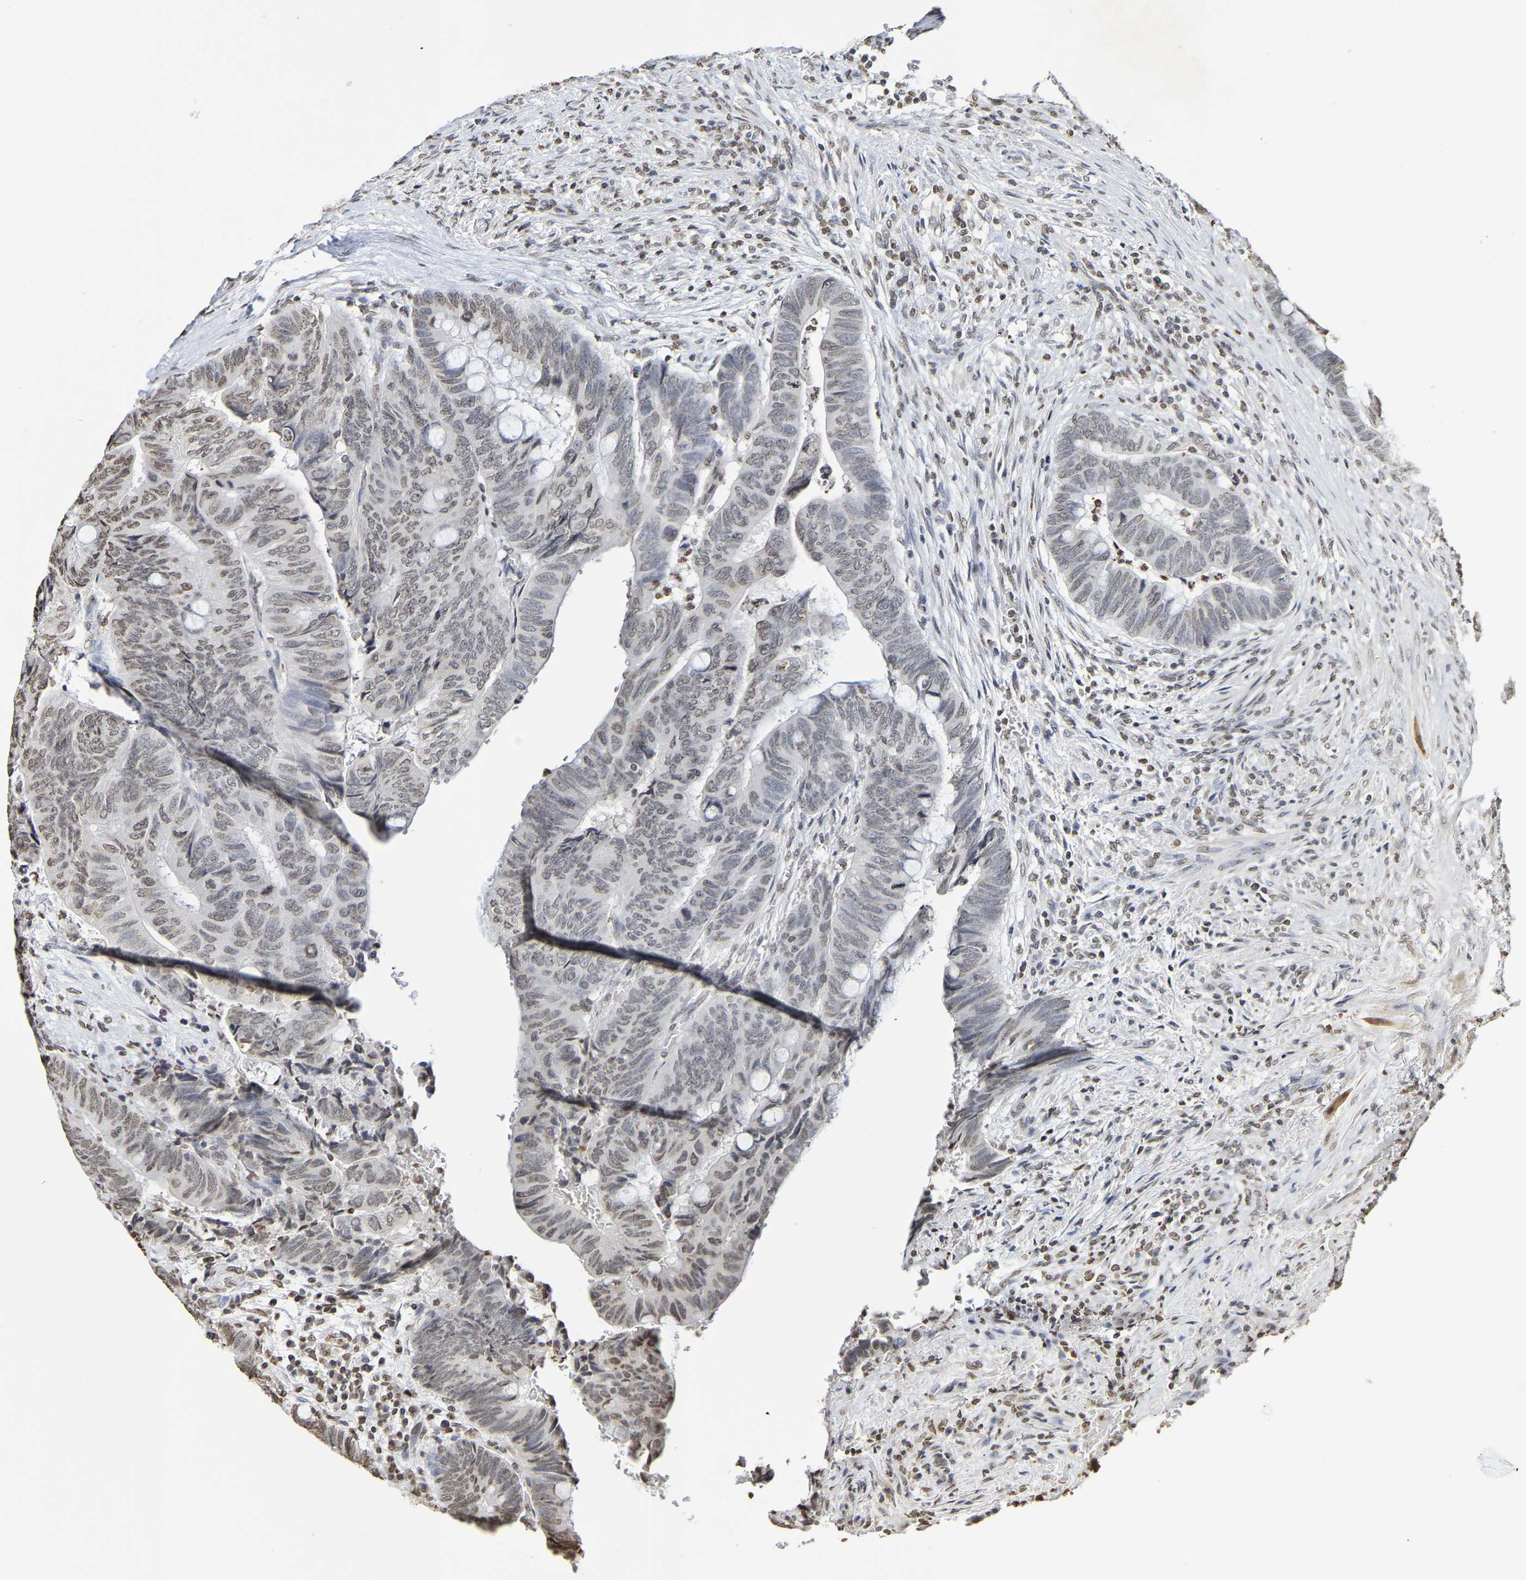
{"staining": {"intensity": "weak", "quantity": "25%-75%", "location": "nuclear"}, "tissue": "colorectal cancer", "cell_type": "Tumor cells", "image_type": "cancer", "snomed": [{"axis": "morphology", "description": "Normal tissue, NOS"}, {"axis": "morphology", "description": "Adenocarcinoma, NOS"}, {"axis": "topography", "description": "Rectum"}, {"axis": "topography", "description": "Peripheral nerve tissue"}], "caption": "The histopathology image displays immunohistochemical staining of adenocarcinoma (colorectal). There is weak nuclear positivity is appreciated in approximately 25%-75% of tumor cells. (DAB = brown stain, brightfield microscopy at high magnification).", "gene": "ATF4", "patient": {"sex": "male", "age": 92}}